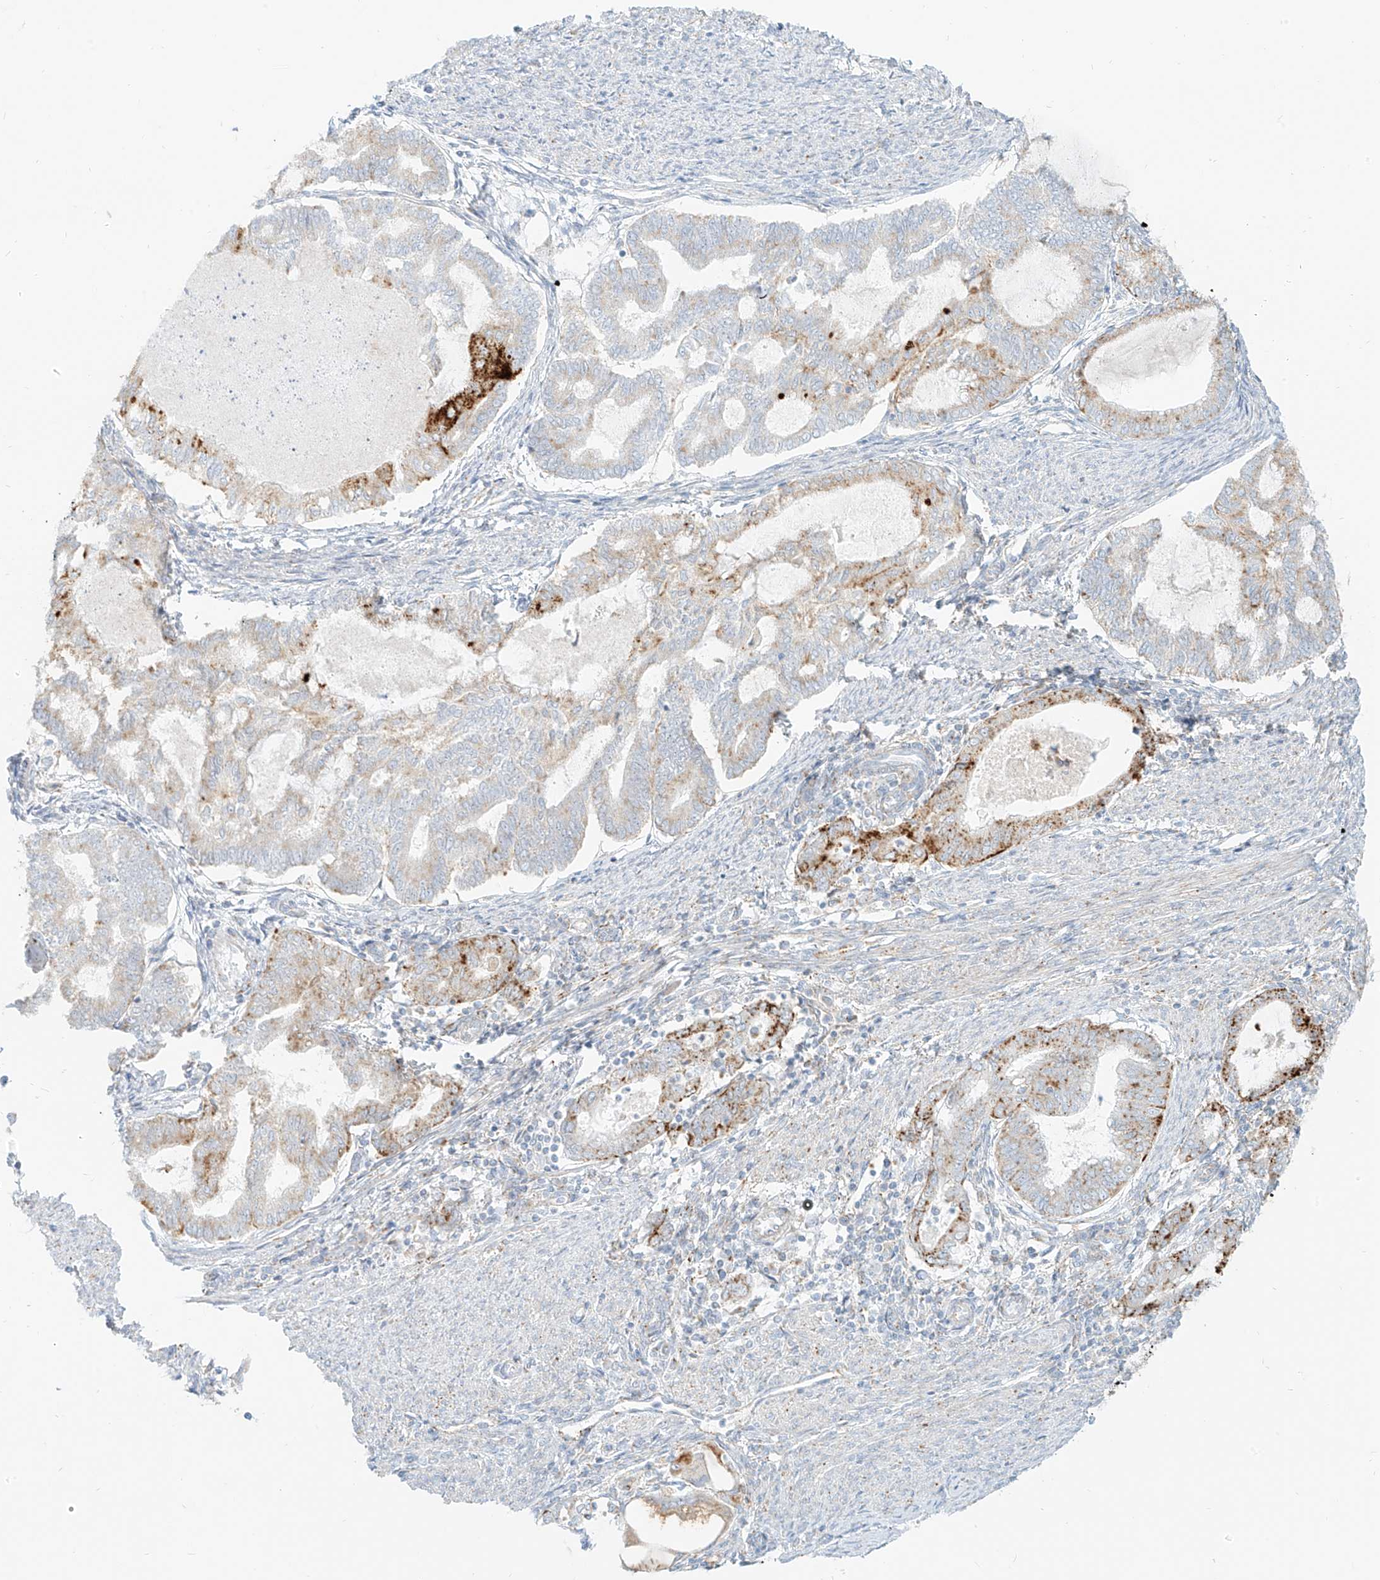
{"staining": {"intensity": "moderate", "quantity": "25%-75%", "location": "cytoplasmic/membranous"}, "tissue": "endometrial cancer", "cell_type": "Tumor cells", "image_type": "cancer", "snomed": [{"axis": "morphology", "description": "Adenocarcinoma, NOS"}, {"axis": "topography", "description": "Endometrium"}], "caption": "This is a micrograph of IHC staining of endometrial cancer, which shows moderate staining in the cytoplasmic/membranous of tumor cells.", "gene": "SLC35F6", "patient": {"sex": "female", "age": 79}}